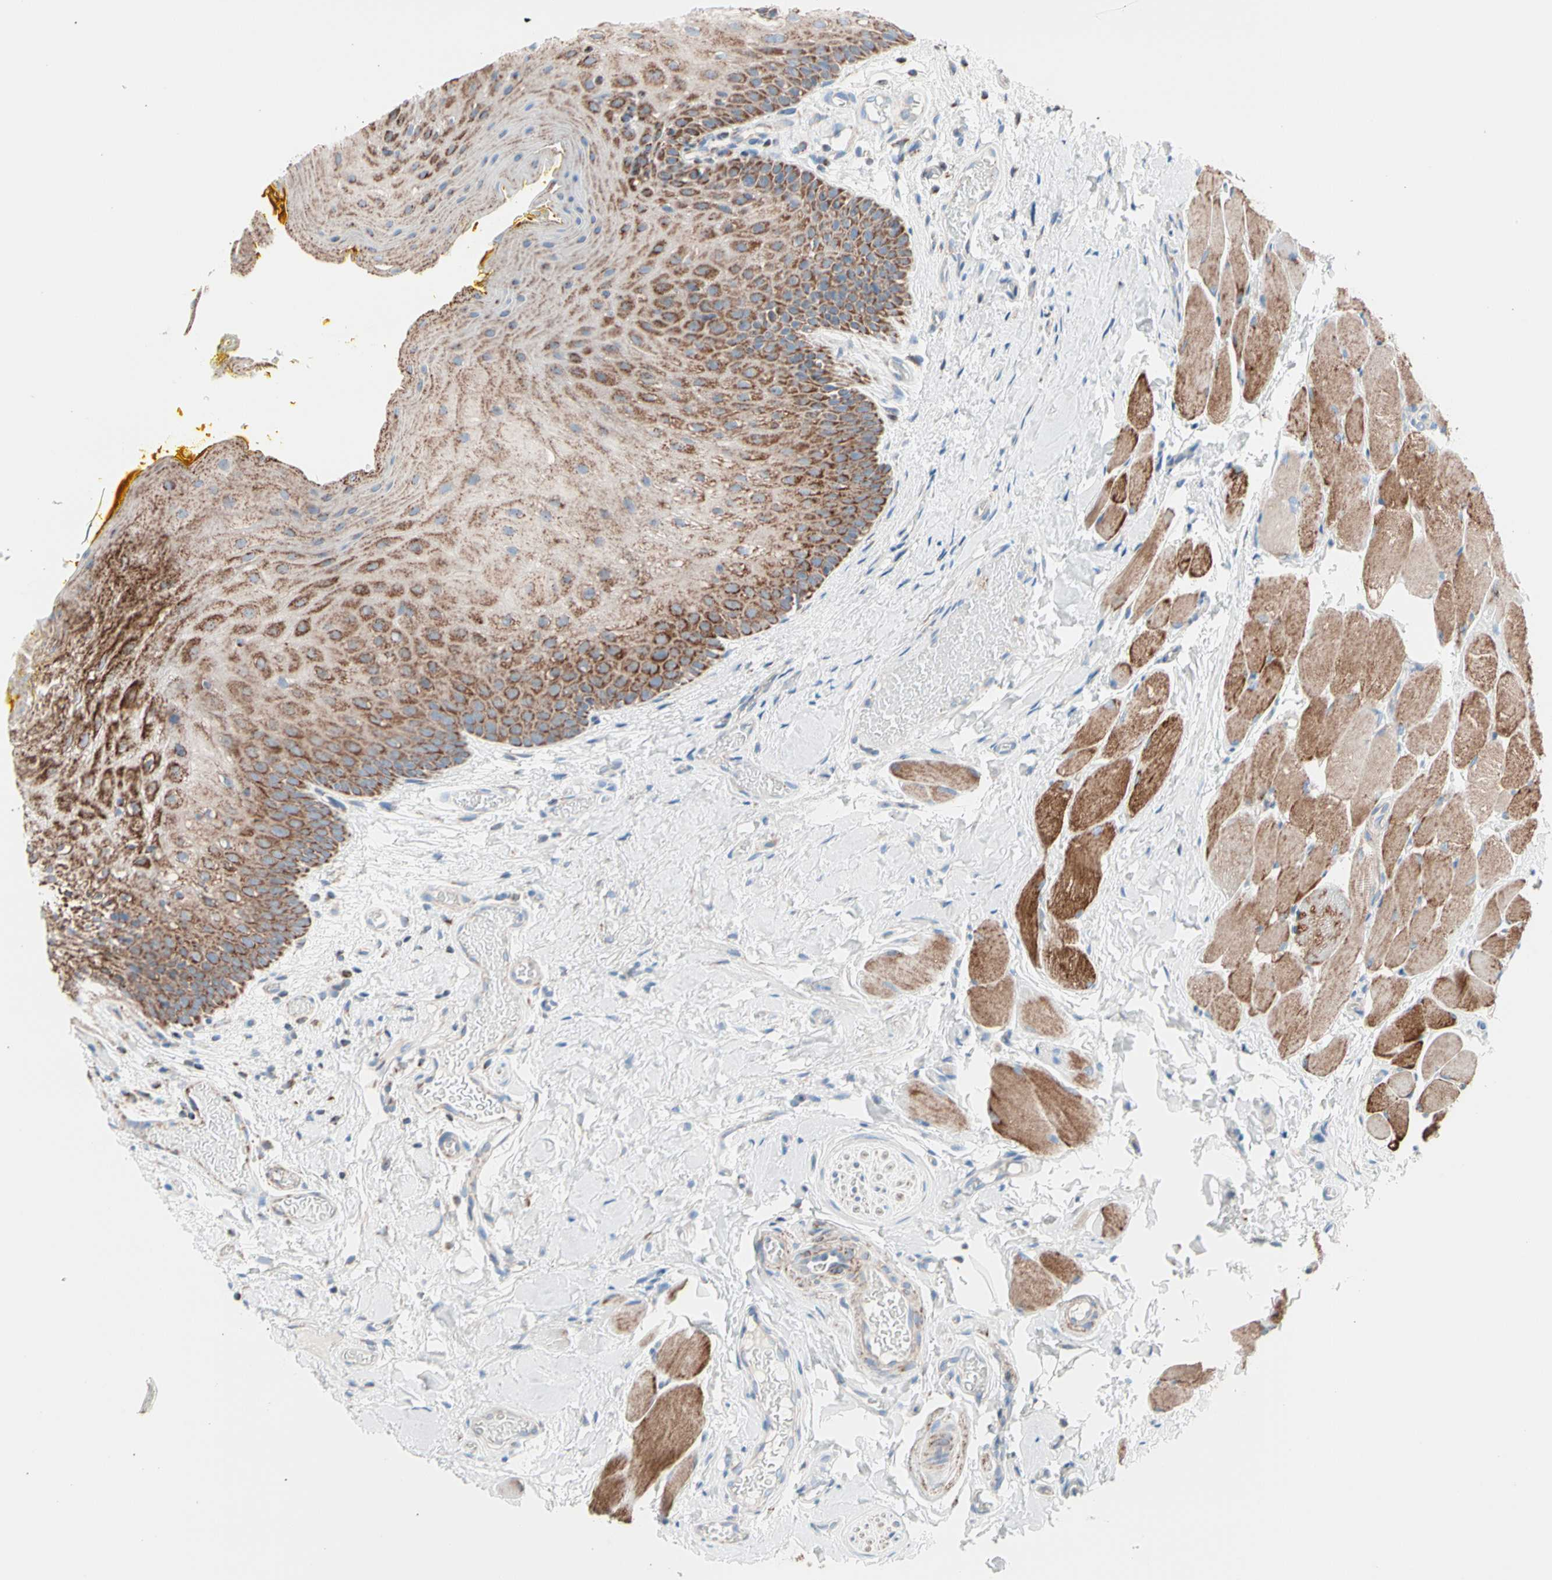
{"staining": {"intensity": "strong", "quantity": ">75%", "location": "cytoplasmic/membranous"}, "tissue": "oral mucosa", "cell_type": "Squamous epithelial cells", "image_type": "normal", "snomed": [{"axis": "morphology", "description": "Normal tissue, NOS"}, {"axis": "topography", "description": "Oral tissue"}], "caption": "Protein staining of unremarkable oral mucosa displays strong cytoplasmic/membranous expression in about >75% of squamous epithelial cells. Immunohistochemistry stains the protein in brown and the nuclei are stained blue.", "gene": "HK1", "patient": {"sex": "male", "age": 54}}